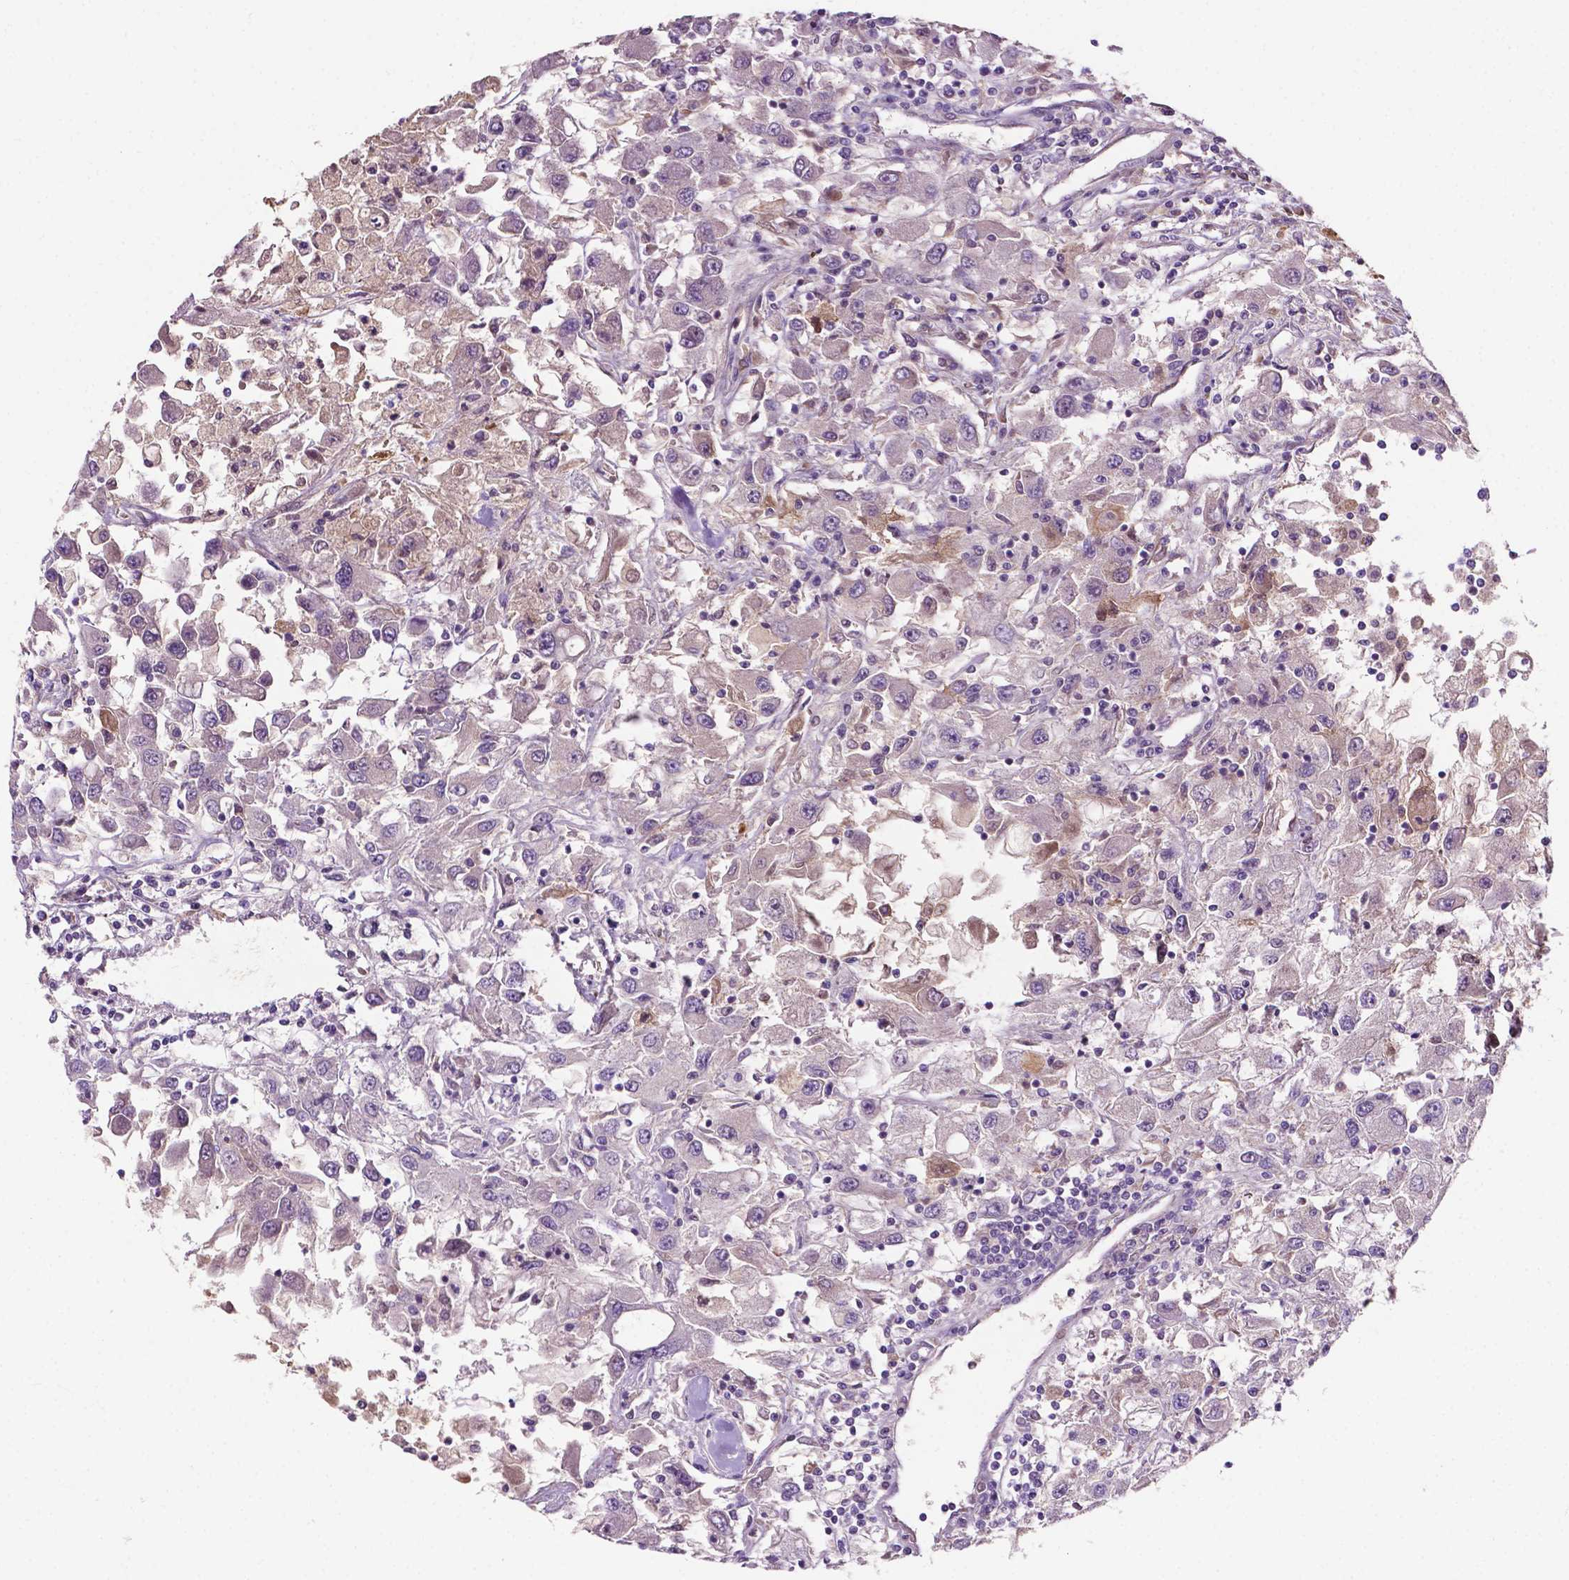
{"staining": {"intensity": "negative", "quantity": "none", "location": "none"}, "tissue": "renal cancer", "cell_type": "Tumor cells", "image_type": "cancer", "snomed": [{"axis": "morphology", "description": "Adenocarcinoma, NOS"}, {"axis": "topography", "description": "Kidney"}], "caption": "There is no significant staining in tumor cells of adenocarcinoma (renal).", "gene": "FBLN1", "patient": {"sex": "female", "age": 67}}